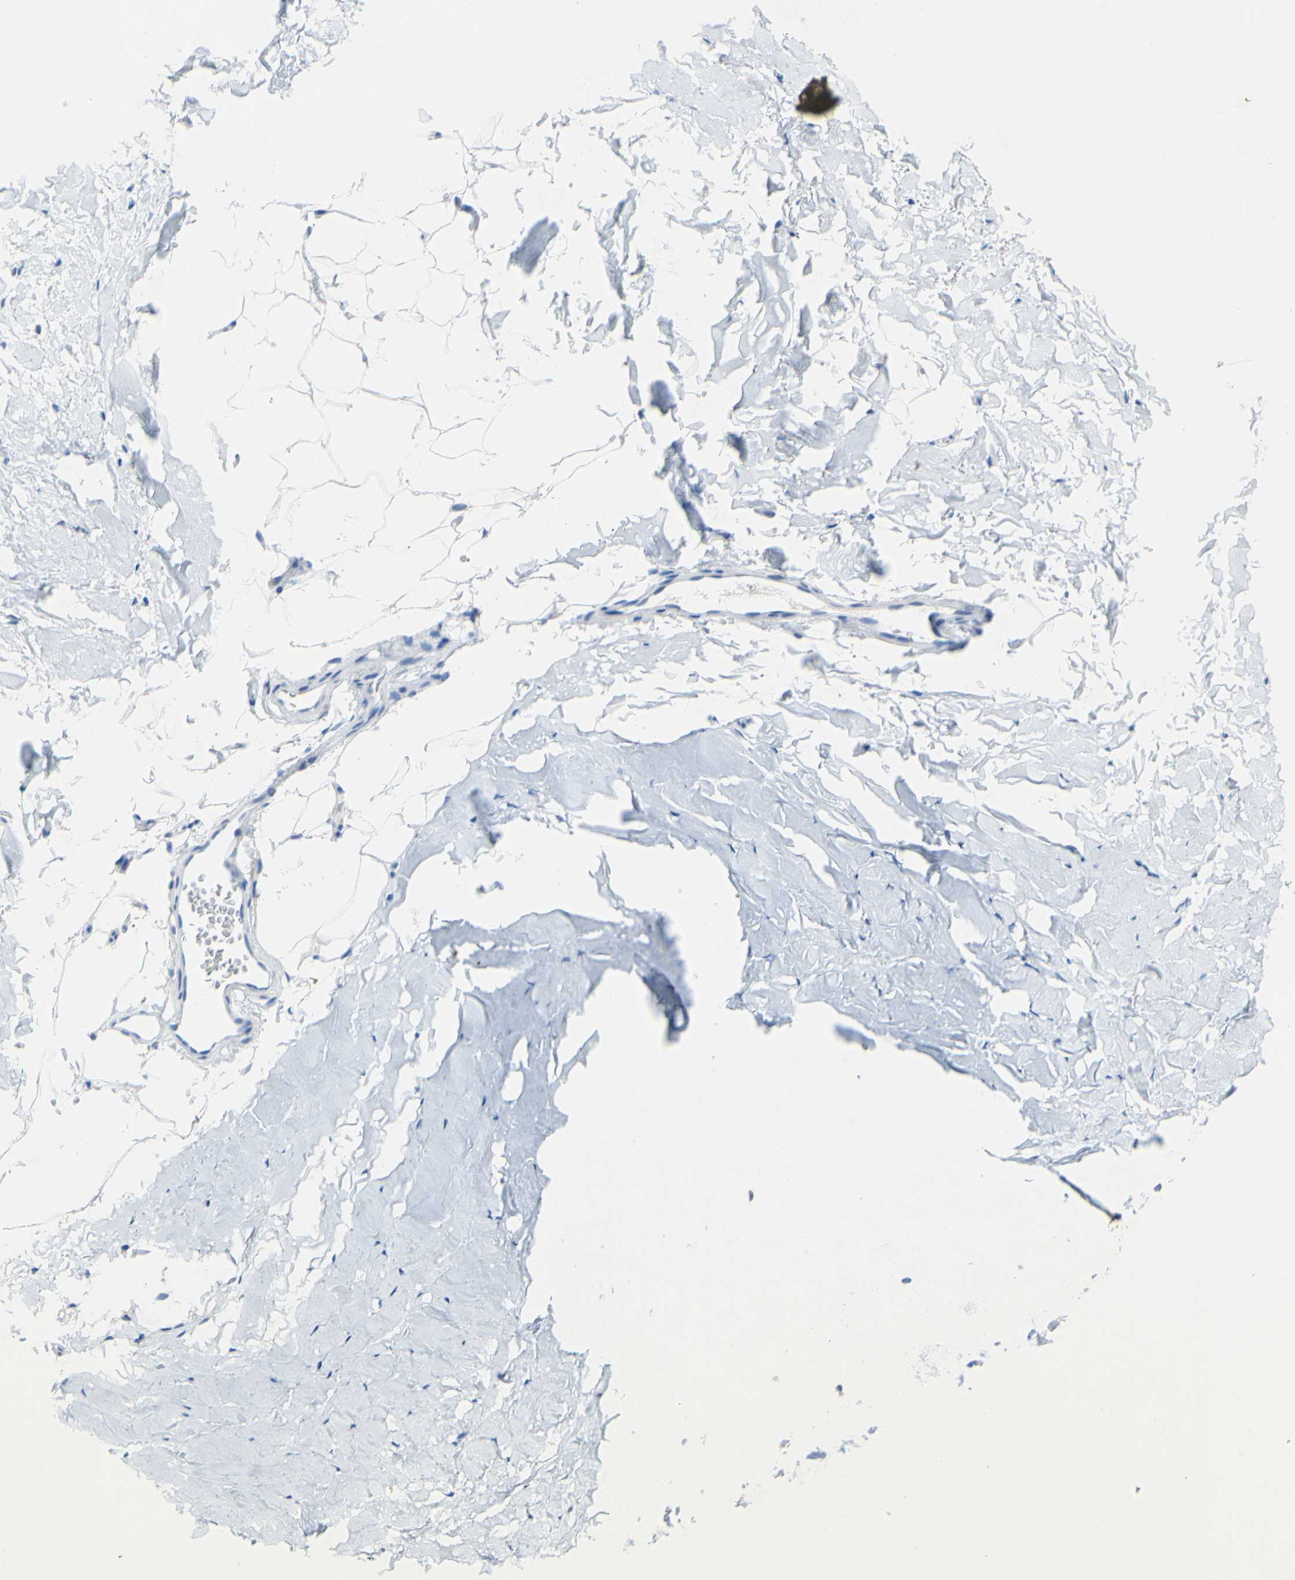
{"staining": {"intensity": "negative", "quantity": "none", "location": "none"}, "tissue": "adipose tissue", "cell_type": "Adipocytes", "image_type": "normal", "snomed": [{"axis": "morphology", "description": "Normal tissue, NOS"}, {"axis": "topography", "description": "Cartilage tissue"}, {"axis": "topography", "description": "Bronchus"}], "caption": "Unremarkable adipose tissue was stained to show a protein in brown. There is no significant expression in adipocytes. (Brightfield microscopy of DAB IHC at high magnification).", "gene": "DSC2", "patient": {"sex": "female", "age": 73}}